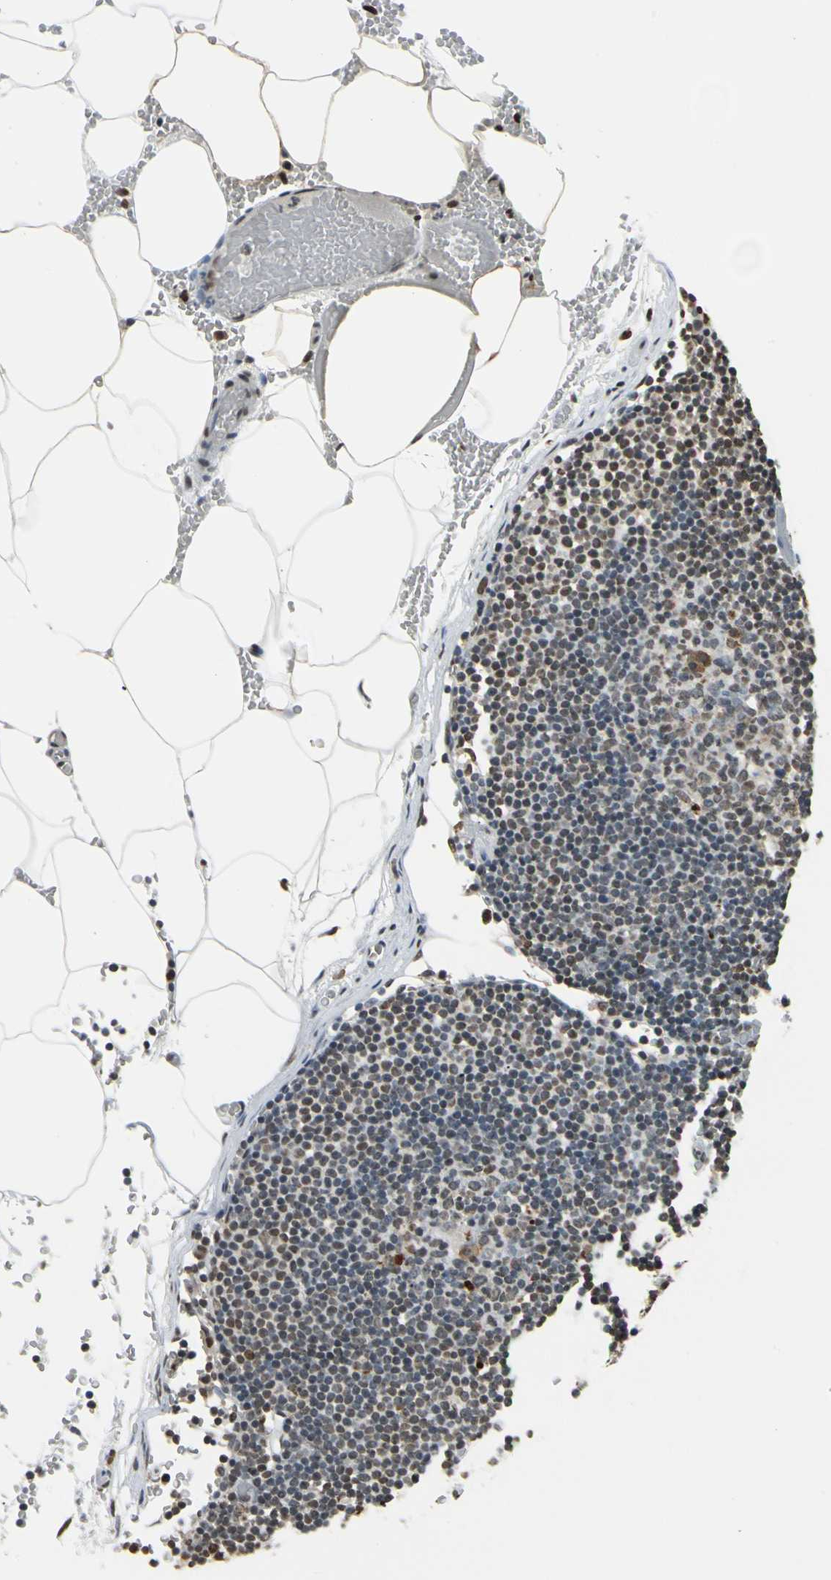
{"staining": {"intensity": "moderate", "quantity": ">75%", "location": "nuclear"}, "tissue": "lymph node", "cell_type": "Germinal center cells", "image_type": "normal", "snomed": [{"axis": "morphology", "description": "Normal tissue, NOS"}, {"axis": "topography", "description": "Lymph node"}], "caption": "Germinal center cells demonstrate medium levels of moderate nuclear expression in approximately >75% of cells in unremarkable lymph node.", "gene": "FANCG", "patient": {"sex": "male", "age": 54}}